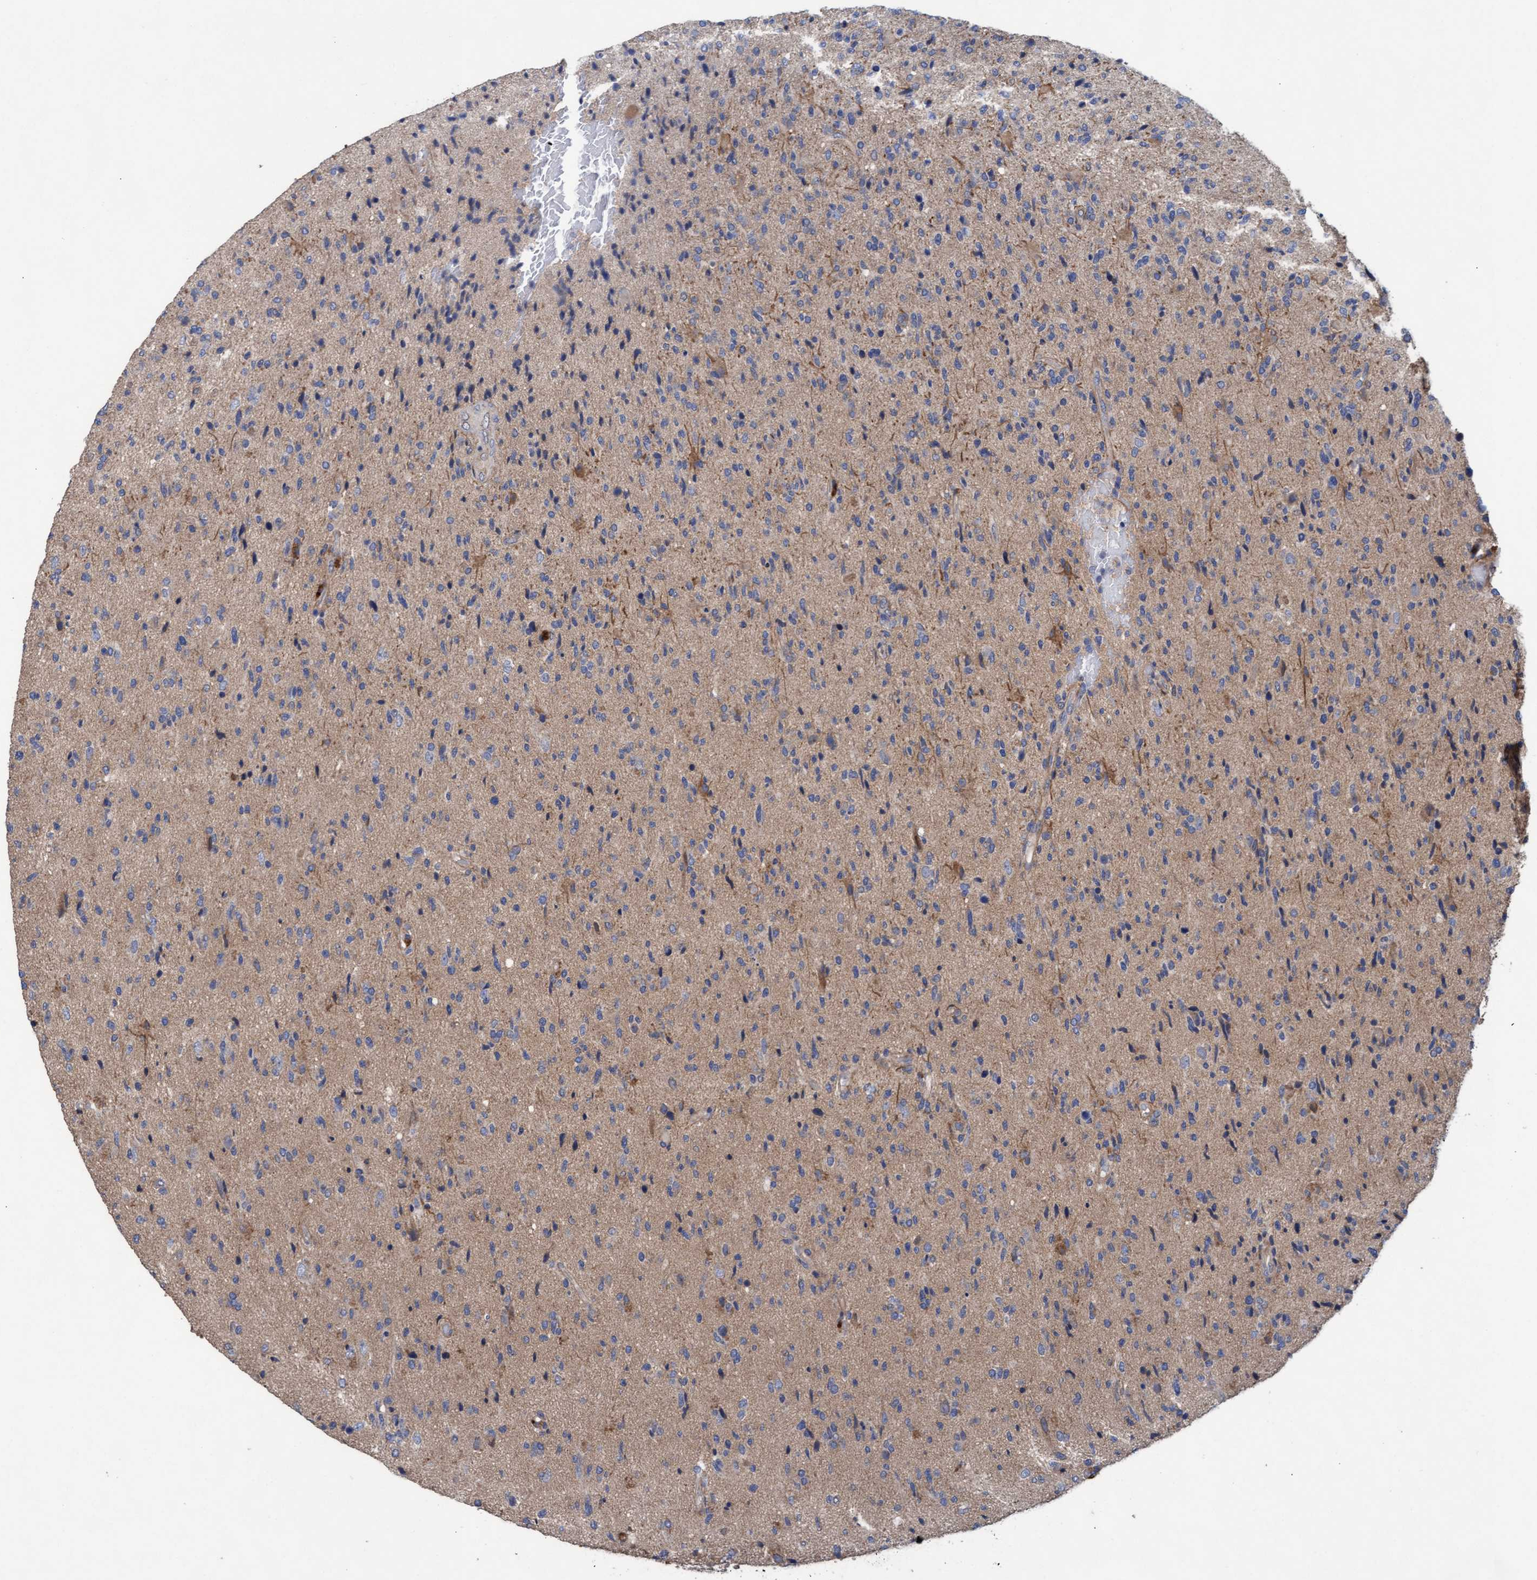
{"staining": {"intensity": "weak", "quantity": "25%-75%", "location": "cytoplasmic/membranous"}, "tissue": "glioma", "cell_type": "Tumor cells", "image_type": "cancer", "snomed": [{"axis": "morphology", "description": "Glioma, malignant, High grade"}, {"axis": "topography", "description": "Brain"}], "caption": "The micrograph demonstrates a brown stain indicating the presence of a protein in the cytoplasmic/membranous of tumor cells in glioma.", "gene": "MRPL38", "patient": {"sex": "male", "age": 72}}